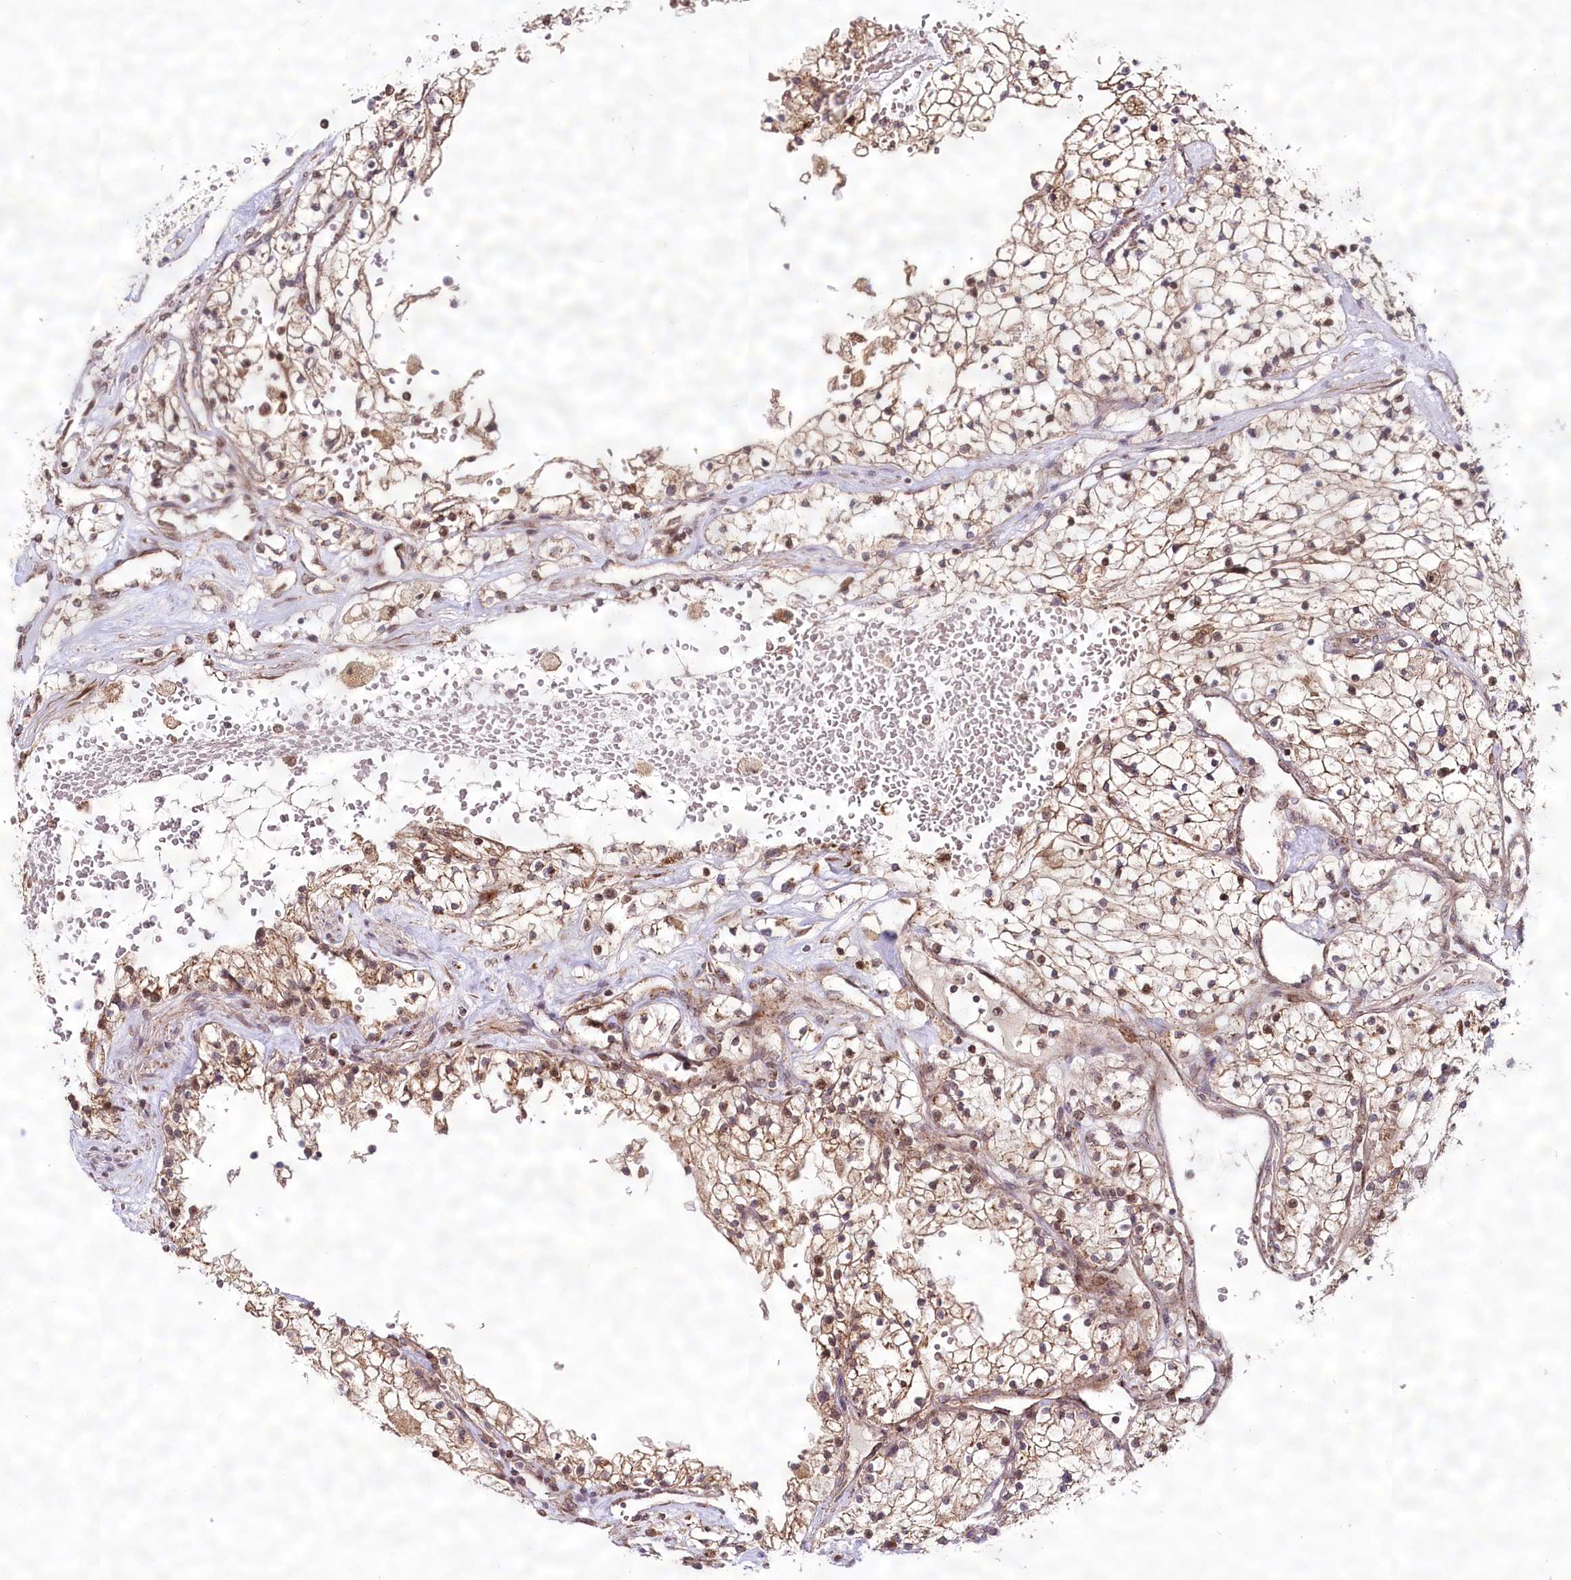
{"staining": {"intensity": "moderate", "quantity": ">75%", "location": "cytoplasmic/membranous"}, "tissue": "renal cancer", "cell_type": "Tumor cells", "image_type": "cancer", "snomed": [{"axis": "morphology", "description": "Normal tissue, NOS"}, {"axis": "morphology", "description": "Adenocarcinoma, NOS"}, {"axis": "topography", "description": "Kidney"}], "caption": "Protein analysis of renal adenocarcinoma tissue reveals moderate cytoplasmic/membranous expression in about >75% of tumor cells. The staining is performed using DAB brown chromogen to label protein expression. The nuclei are counter-stained blue using hematoxylin.", "gene": "COPG1", "patient": {"sex": "male", "age": 68}}